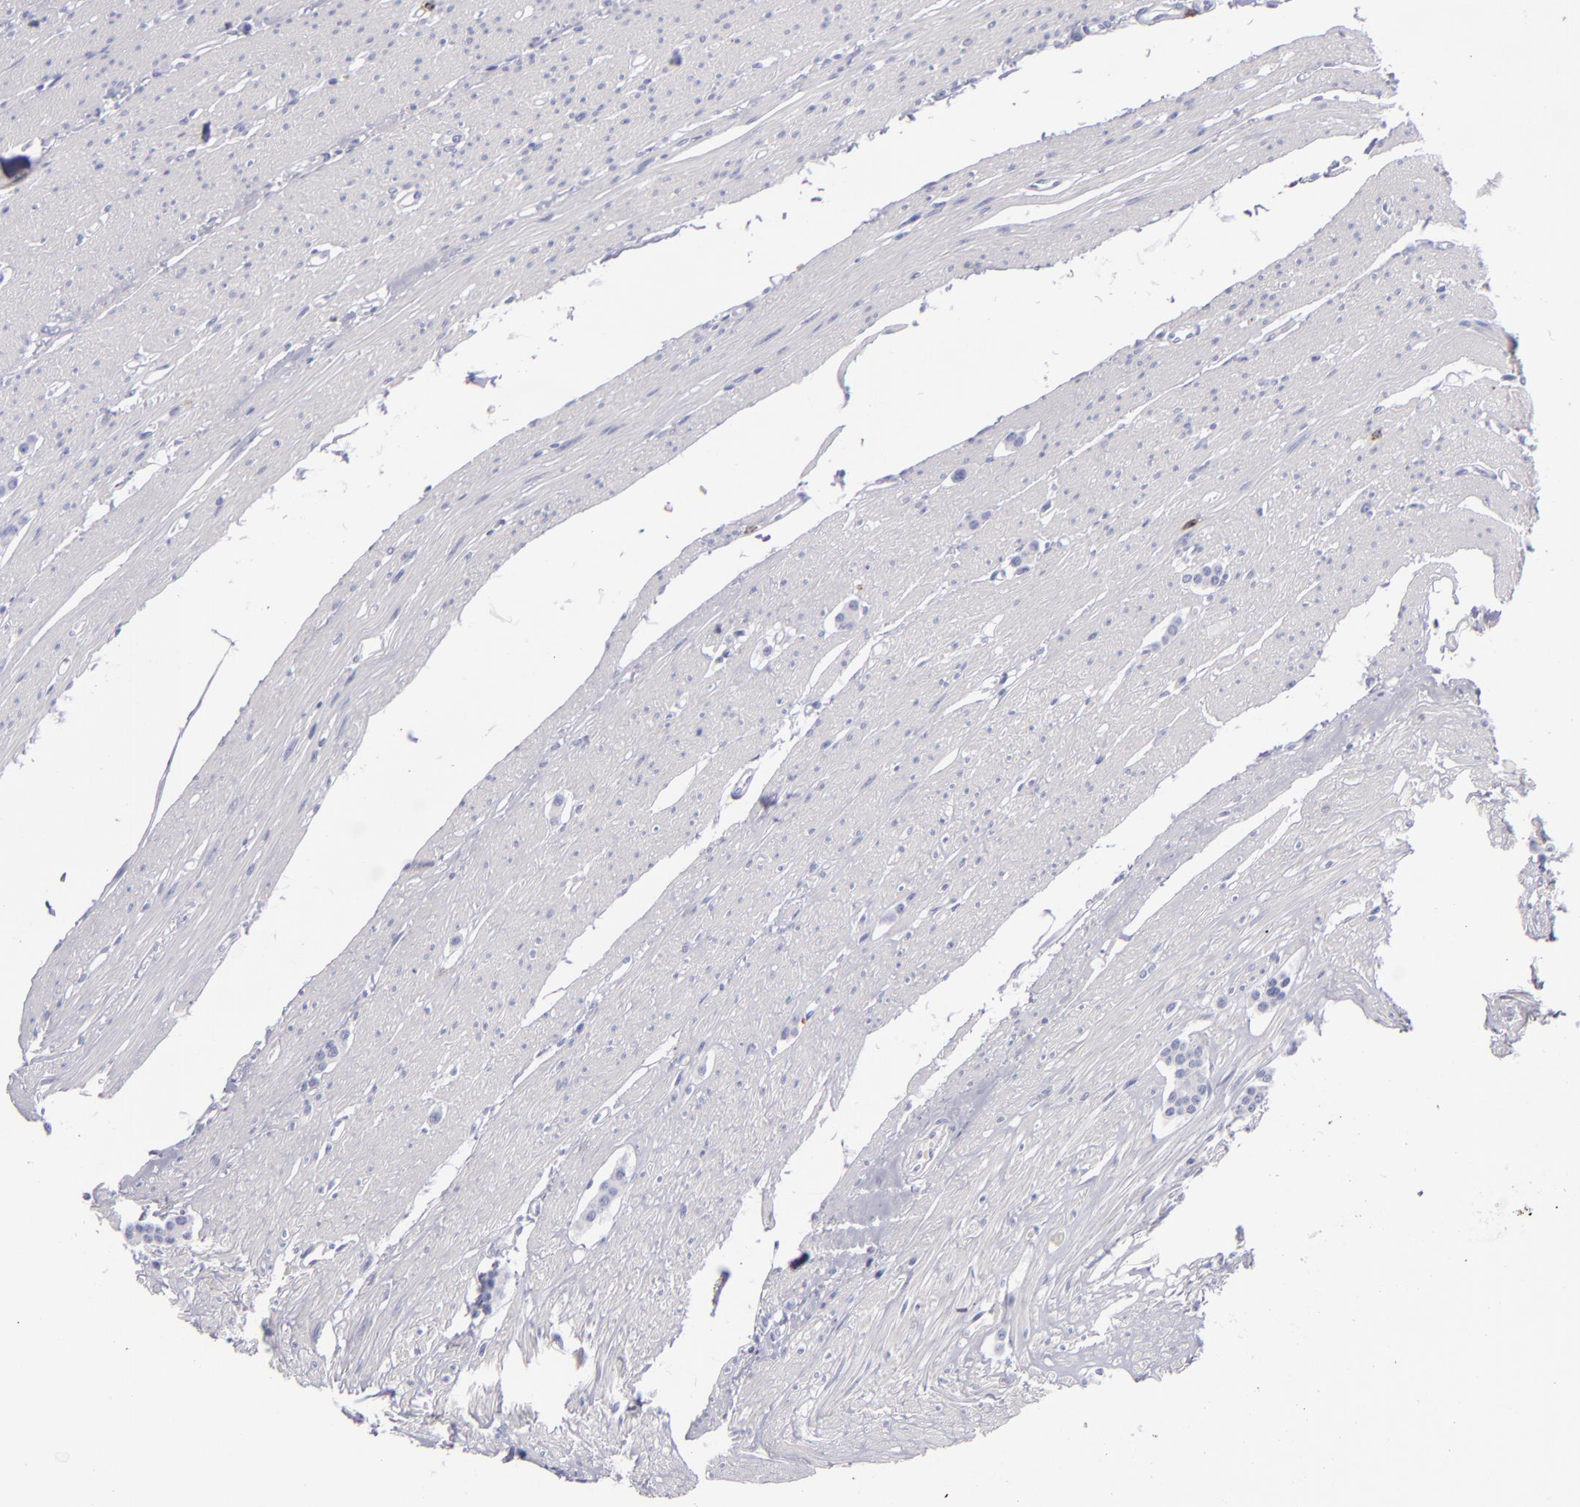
{"staining": {"intensity": "negative", "quantity": "none", "location": "none"}, "tissue": "carcinoid", "cell_type": "Tumor cells", "image_type": "cancer", "snomed": [{"axis": "morphology", "description": "Carcinoid, malignant, NOS"}, {"axis": "topography", "description": "Small intestine"}], "caption": "Immunohistochemistry of human malignant carcinoid demonstrates no expression in tumor cells.", "gene": "CD2", "patient": {"sex": "male", "age": 60}}